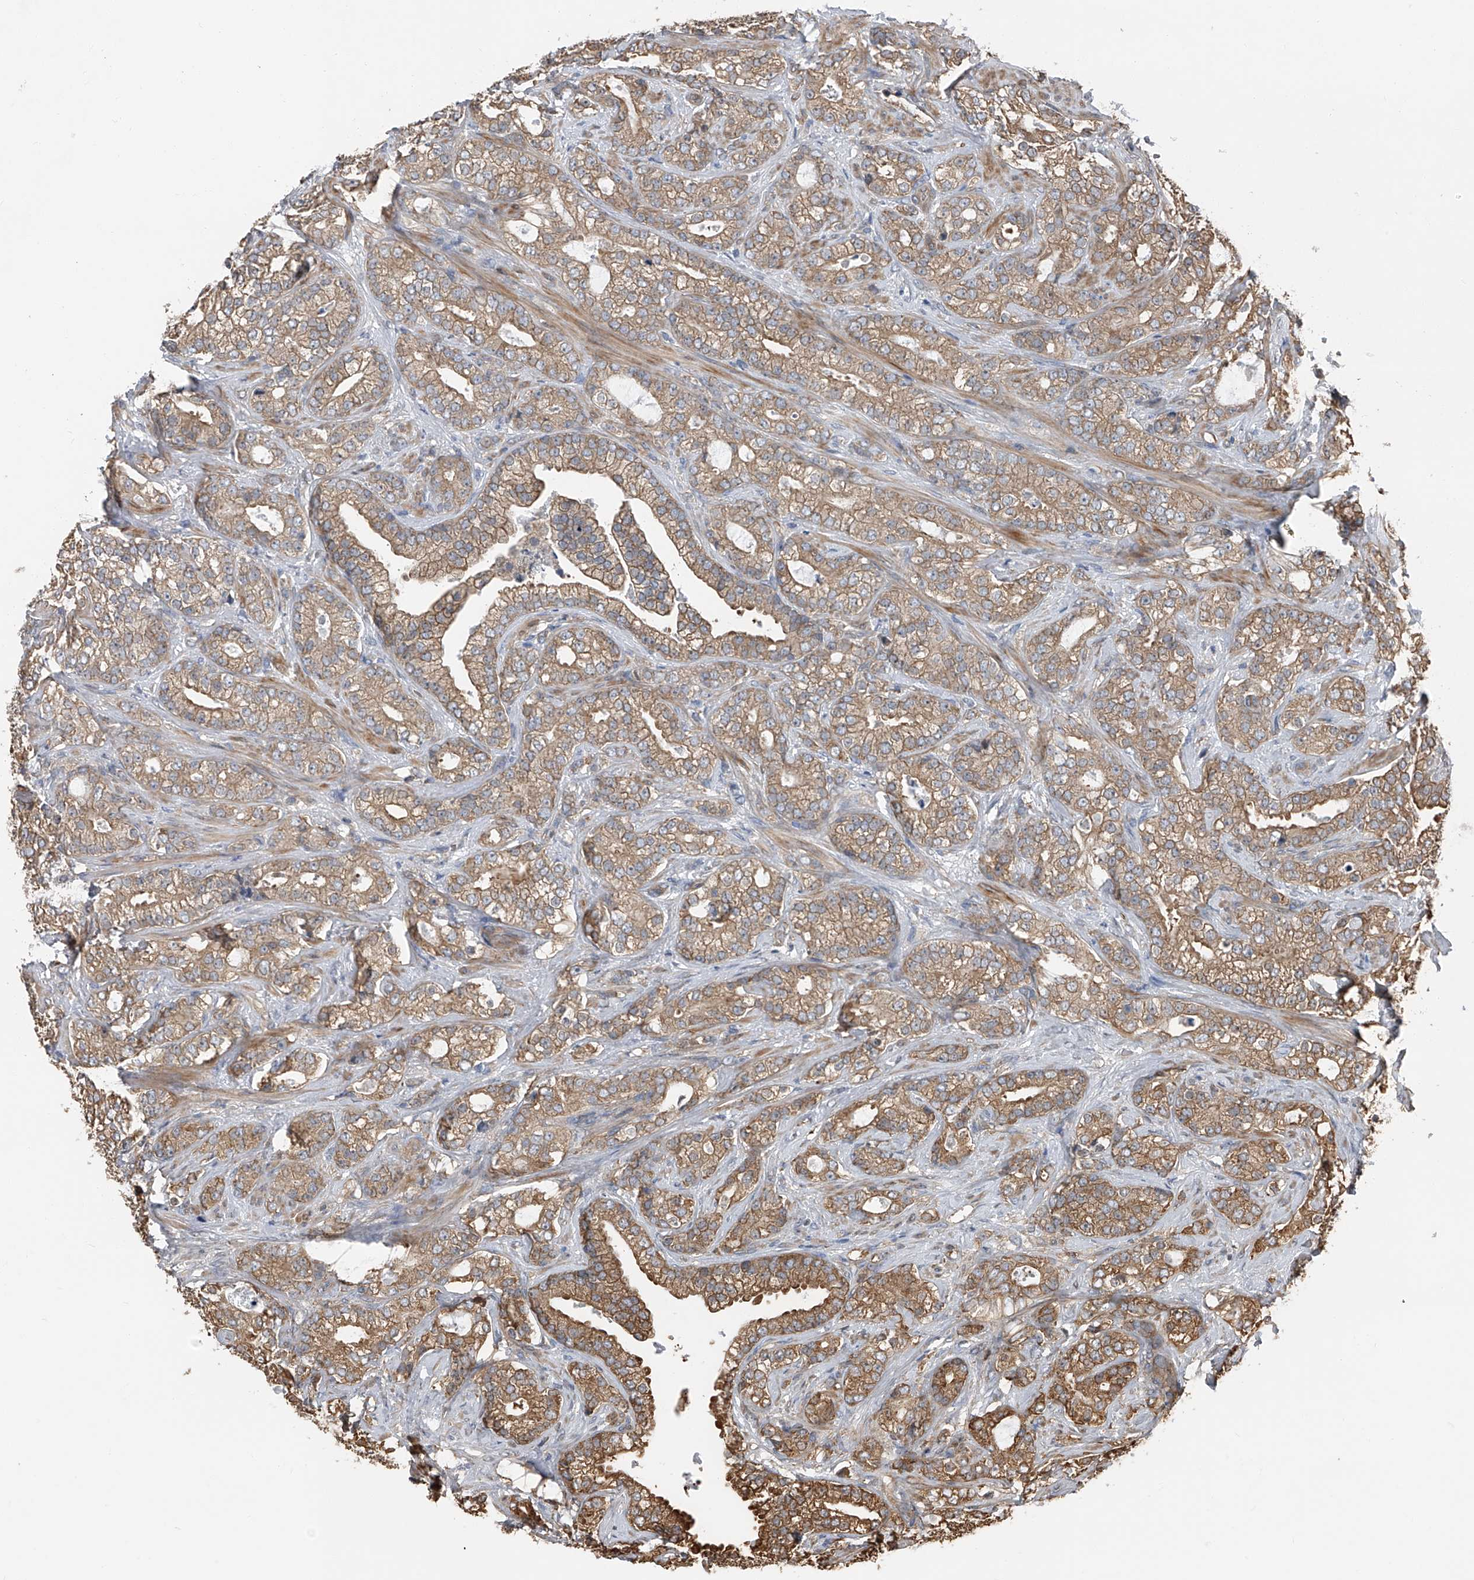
{"staining": {"intensity": "moderate", "quantity": ">75%", "location": "cytoplasmic/membranous"}, "tissue": "prostate cancer", "cell_type": "Tumor cells", "image_type": "cancer", "snomed": [{"axis": "morphology", "description": "Adenocarcinoma, High grade"}, {"axis": "topography", "description": "Prostate and seminal vesicle, NOS"}], "caption": "Prostate cancer (high-grade adenocarcinoma) stained with a protein marker demonstrates moderate staining in tumor cells.", "gene": "KCNJ2", "patient": {"sex": "male", "age": 67}}